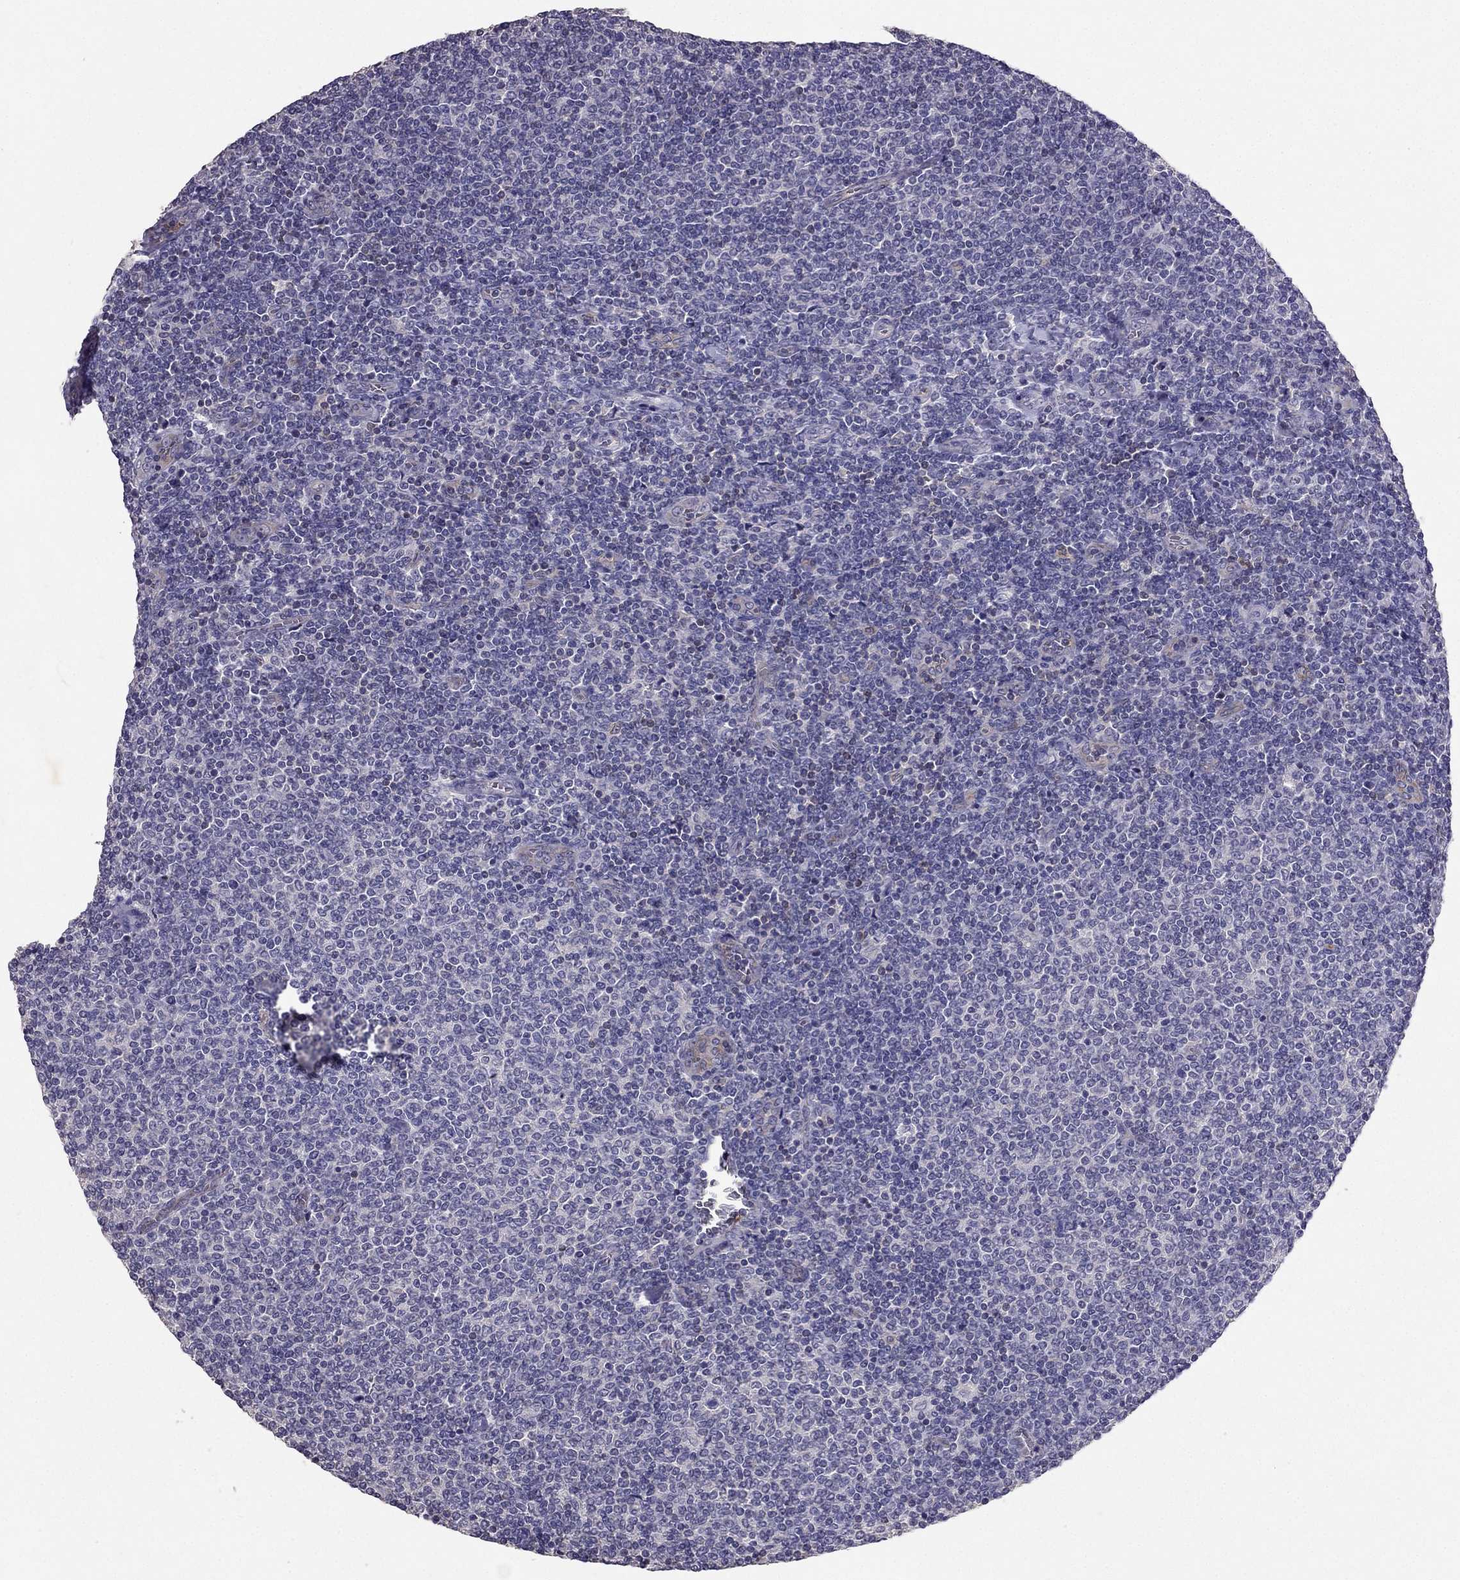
{"staining": {"intensity": "negative", "quantity": "none", "location": "none"}, "tissue": "lymphoma", "cell_type": "Tumor cells", "image_type": "cancer", "snomed": [{"axis": "morphology", "description": "Malignant lymphoma, non-Hodgkin's type, Low grade"}, {"axis": "topography", "description": "Lymph node"}], "caption": "Immunohistochemistry micrograph of neoplastic tissue: human lymphoma stained with DAB exhibits no significant protein positivity in tumor cells.", "gene": "RFLNB", "patient": {"sex": "male", "age": 52}}